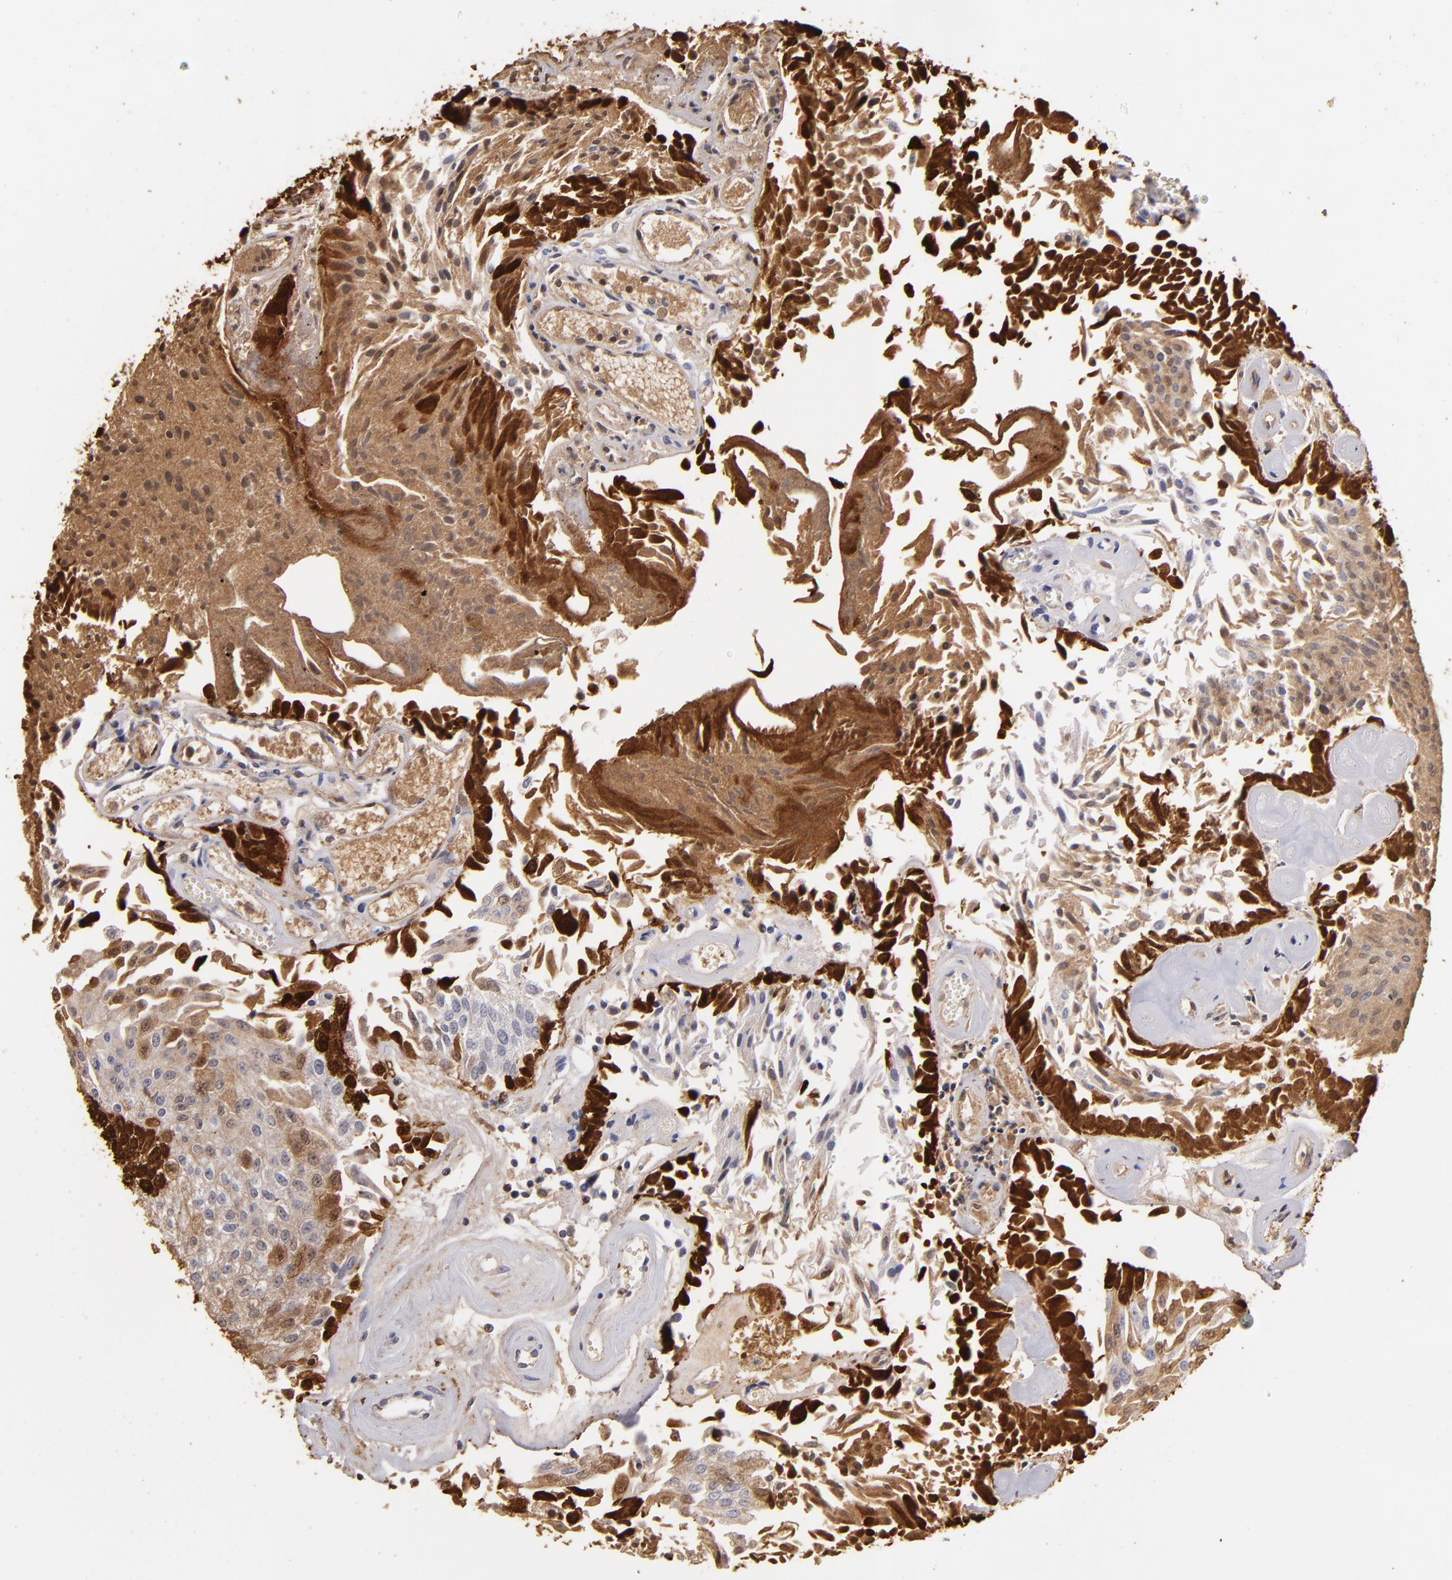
{"staining": {"intensity": "strong", "quantity": ">75%", "location": "cytoplasmic/membranous,nuclear"}, "tissue": "urothelial cancer", "cell_type": "Tumor cells", "image_type": "cancer", "snomed": [{"axis": "morphology", "description": "Urothelial carcinoma, Low grade"}, {"axis": "topography", "description": "Urinary bladder"}], "caption": "Human urothelial cancer stained with a protein marker demonstrates strong staining in tumor cells.", "gene": "S100A2", "patient": {"sex": "male", "age": 86}}